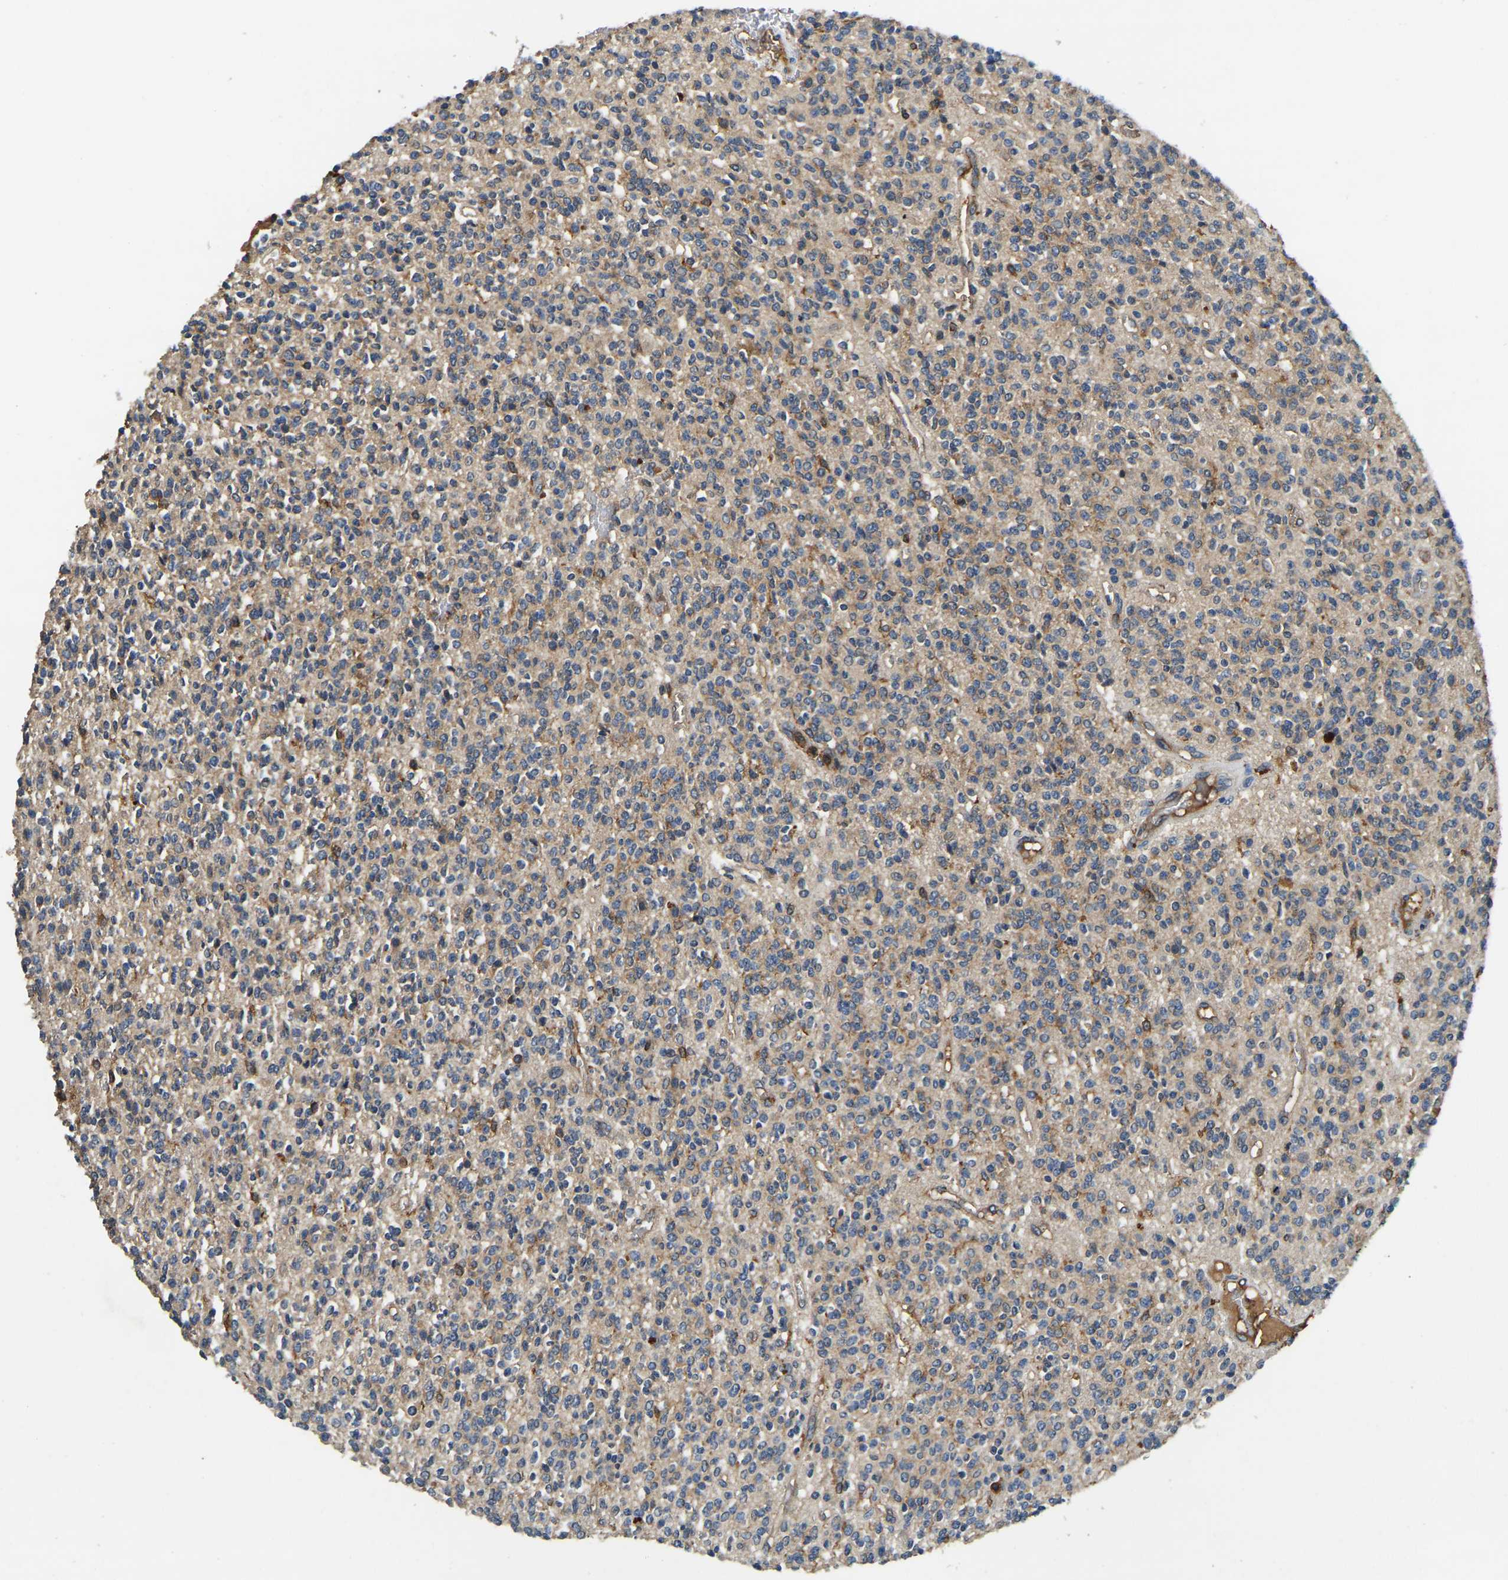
{"staining": {"intensity": "weak", "quantity": "25%-75%", "location": "cytoplasmic/membranous"}, "tissue": "glioma", "cell_type": "Tumor cells", "image_type": "cancer", "snomed": [{"axis": "morphology", "description": "Glioma, malignant, High grade"}, {"axis": "topography", "description": "Brain"}], "caption": "Malignant high-grade glioma stained with a protein marker shows weak staining in tumor cells.", "gene": "SMPD2", "patient": {"sex": "male", "age": 34}}